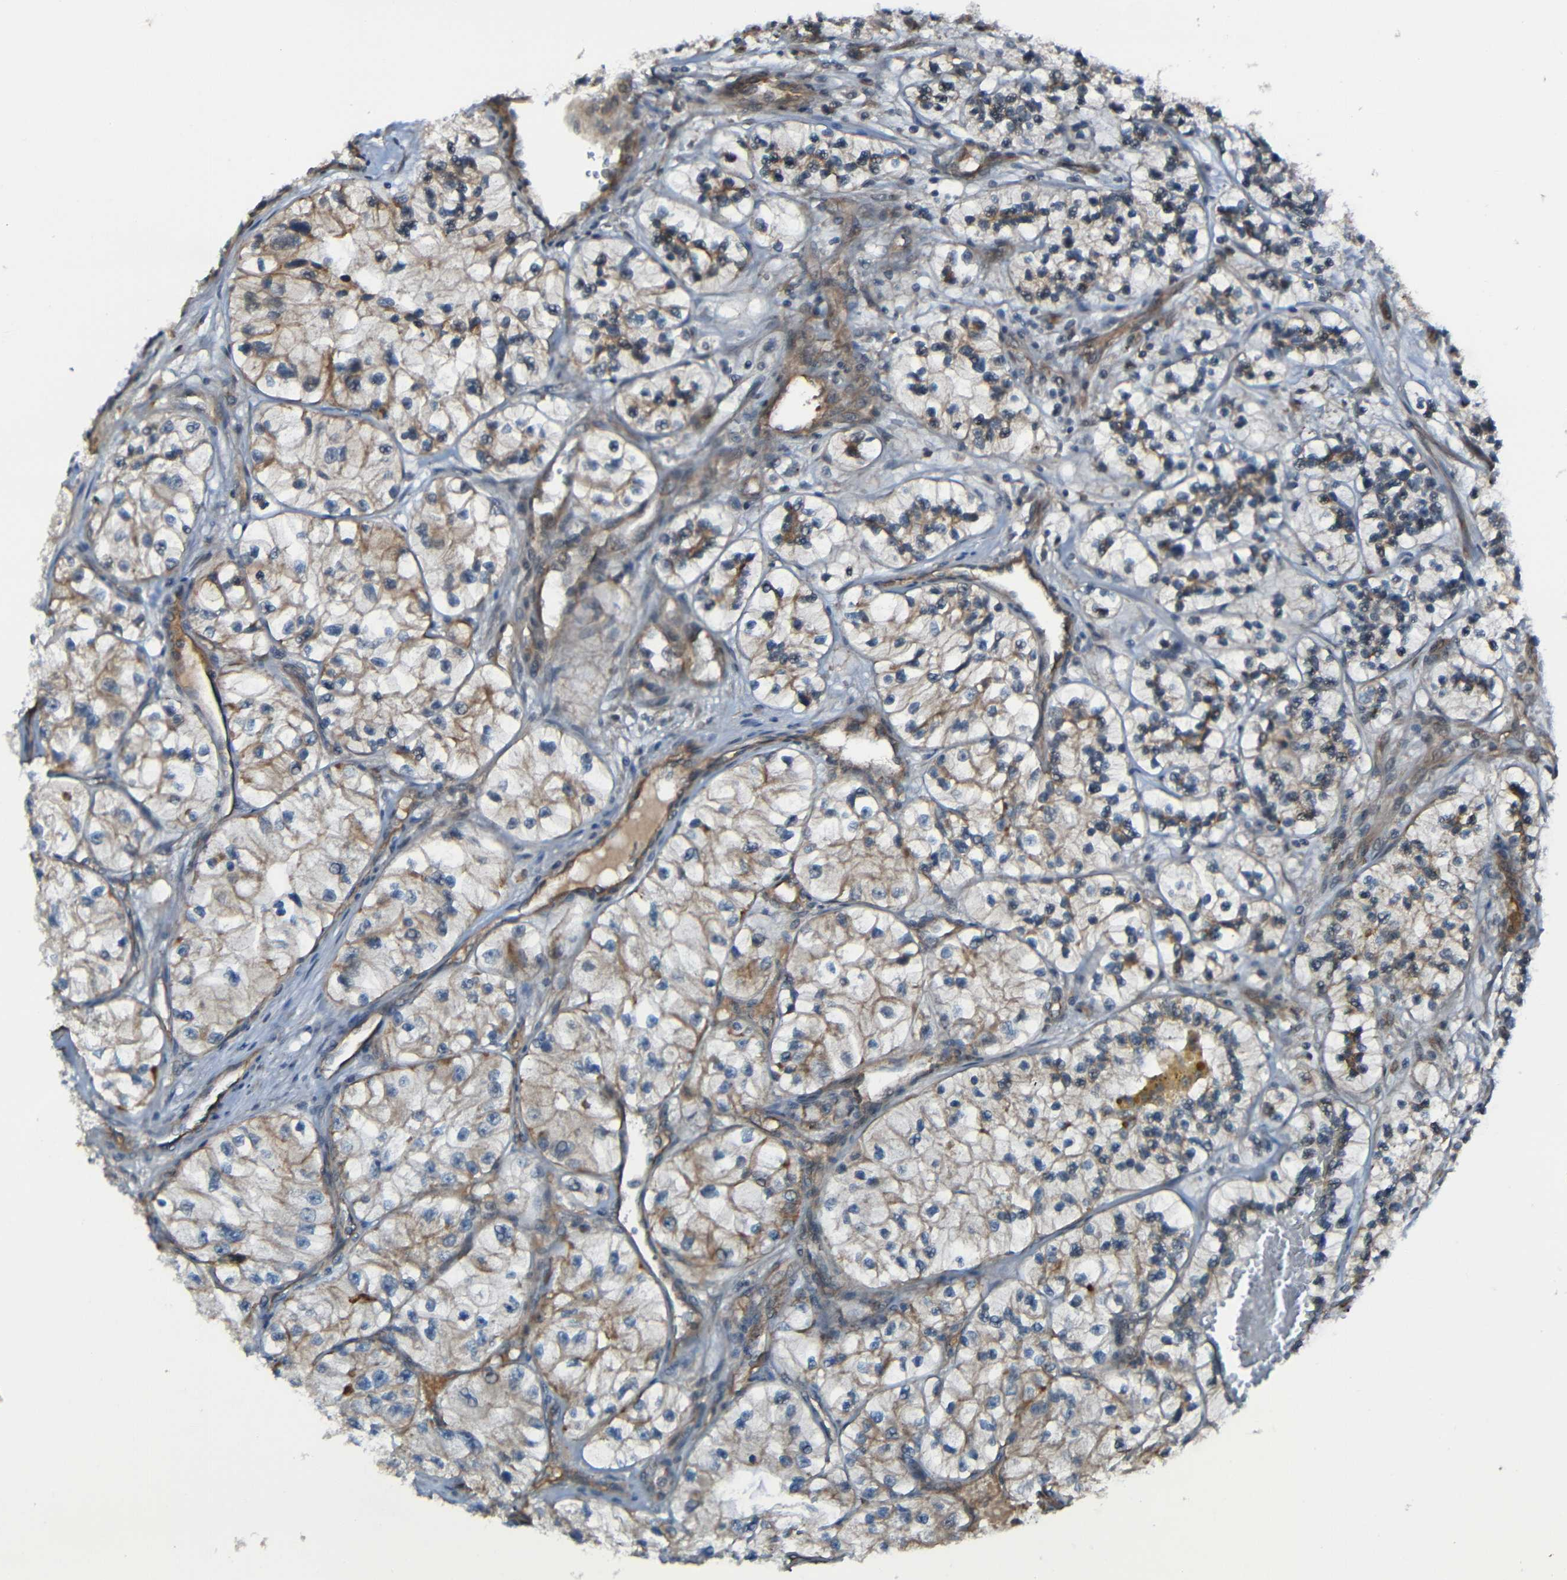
{"staining": {"intensity": "weak", "quantity": "<25%", "location": "cytoplasmic/membranous"}, "tissue": "renal cancer", "cell_type": "Tumor cells", "image_type": "cancer", "snomed": [{"axis": "morphology", "description": "Adenocarcinoma, NOS"}, {"axis": "topography", "description": "Kidney"}], "caption": "Photomicrograph shows no significant protein staining in tumor cells of adenocarcinoma (renal). (DAB (3,3'-diaminobenzidine) immunohistochemistry (IHC) visualized using brightfield microscopy, high magnification).", "gene": "LGR5", "patient": {"sex": "female", "age": 57}}